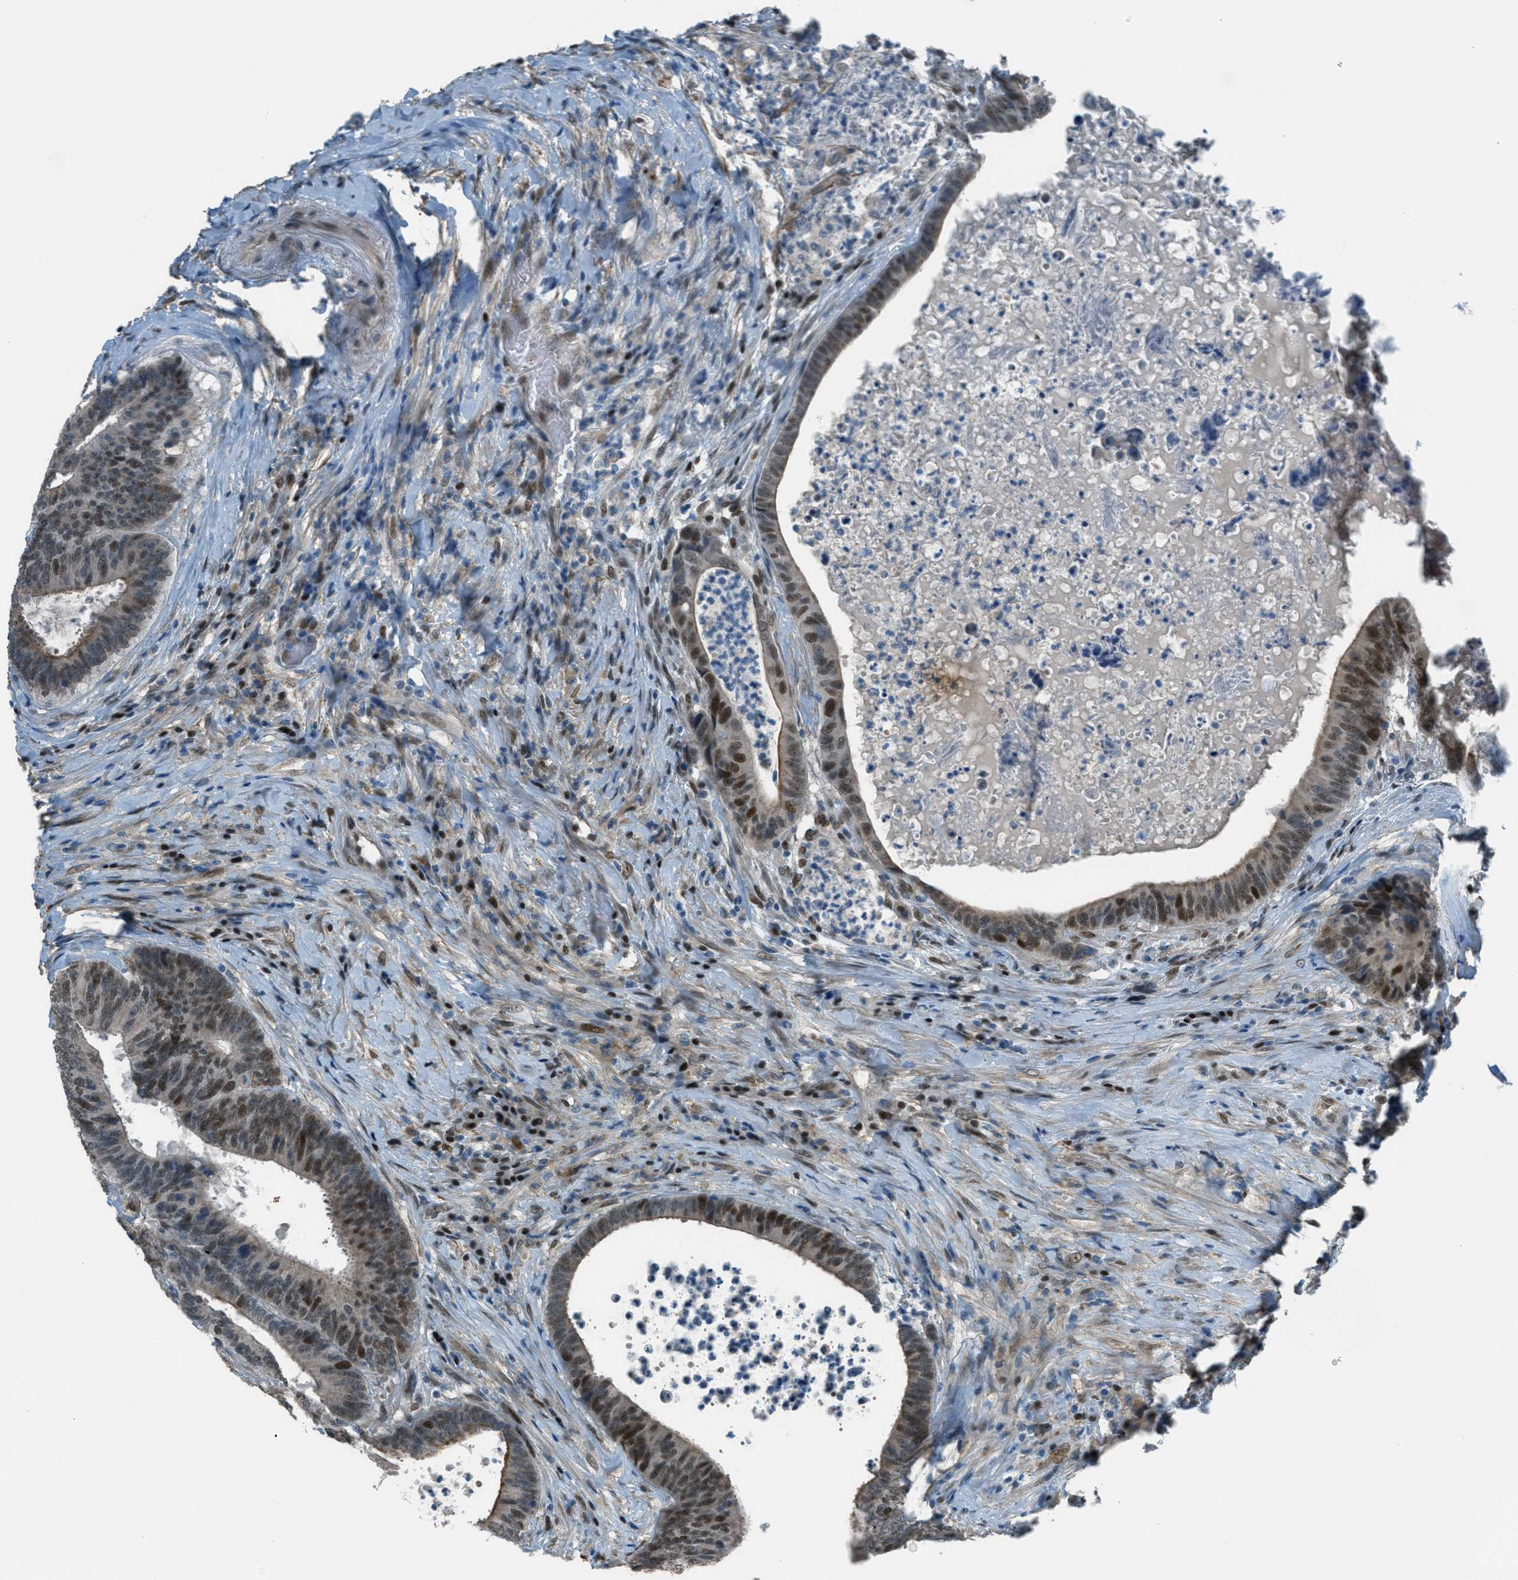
{"staining": {"intensity": "strong", "quantity": "25%-75%", "location": "cytoplasmic/membranous,nuclear"}, "tissue": "colorectal cancer", "cell_type": "Tumor cells", "image_type": "cancer", "snomed": [{"axis": "morphology", "description": "Adenocarcinoma, NOS"}, {"axis": "topography", "description": "Rectum"}], "caption": "Immunohistochemical staining of colorectal cancer (adenocarcinoma) exhibits strong cytoplasmic/membranous and nuclear protein staining in about 25%-75% of tumor cells. The protein is stained brown, and the nuclei are stained in blue (DAB IHC with brightfield microscopy, high magnification).", "gene": "TCF3", "patient": {"sex": "male", "age": 72}}